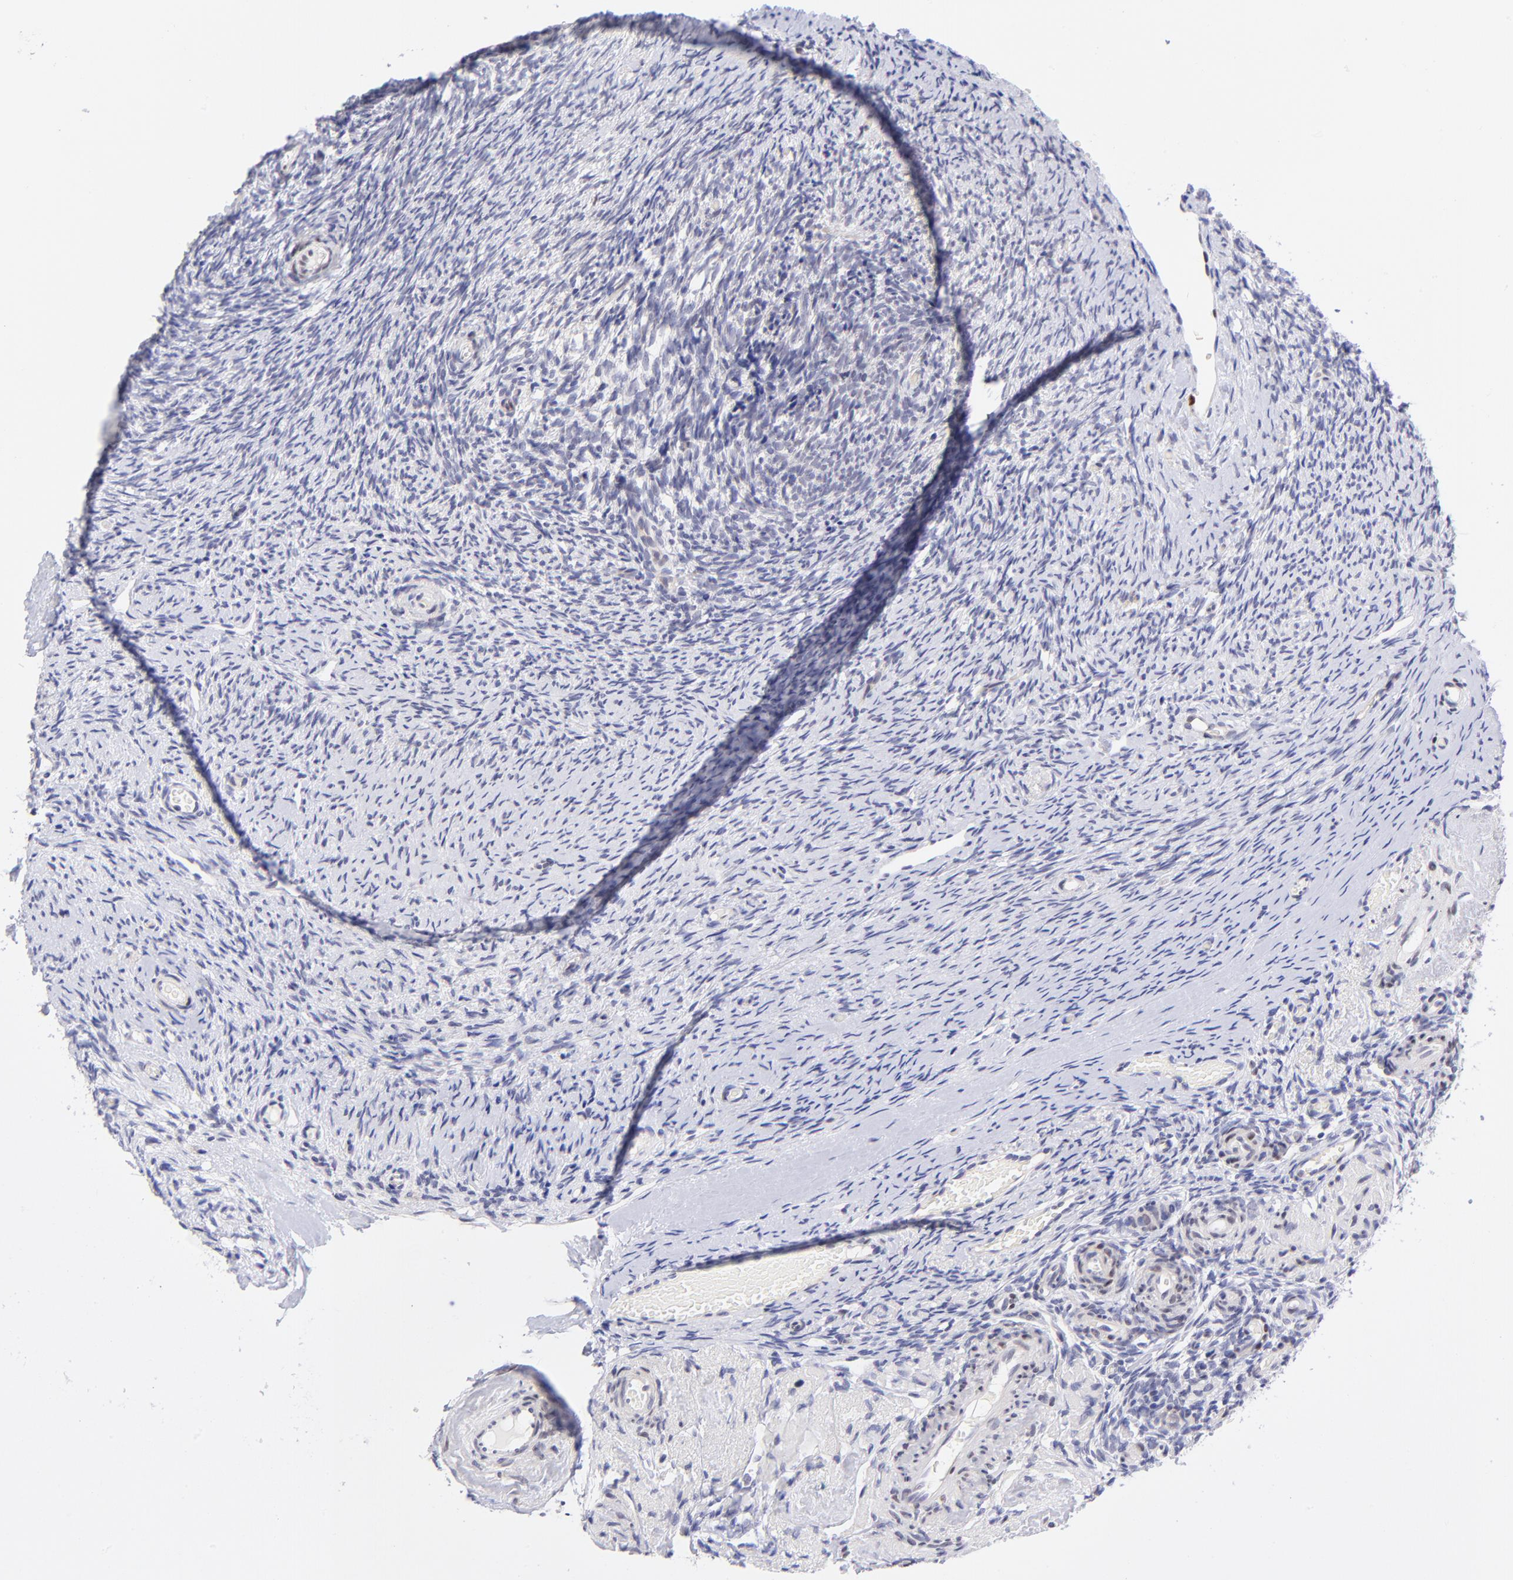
{"staining": {"intensity": "negative", "quantity": "none", "location": "none"}, "tissue": "ovary", "cell_type": "Ovarian stroma cells", "image_type": "normal", "snomed": [{"axis": "morphology", "description": "Normal tissue, NOS"}, {"axis": "topography", "description": "Ovary"}], "caption": "DAB (3,3'-diaminobenzidine) immunohistochemical staining of normal human ovary reveals no significant expression in ovarian stroma cells. (Stains: DAB immunohistochemistry (IHC) with hematoxylin counter stain, Microscopy: brightfield microscopy at high magnification).", "gene": "SOX6", "patient": {"sex": "female", "age": 60}}